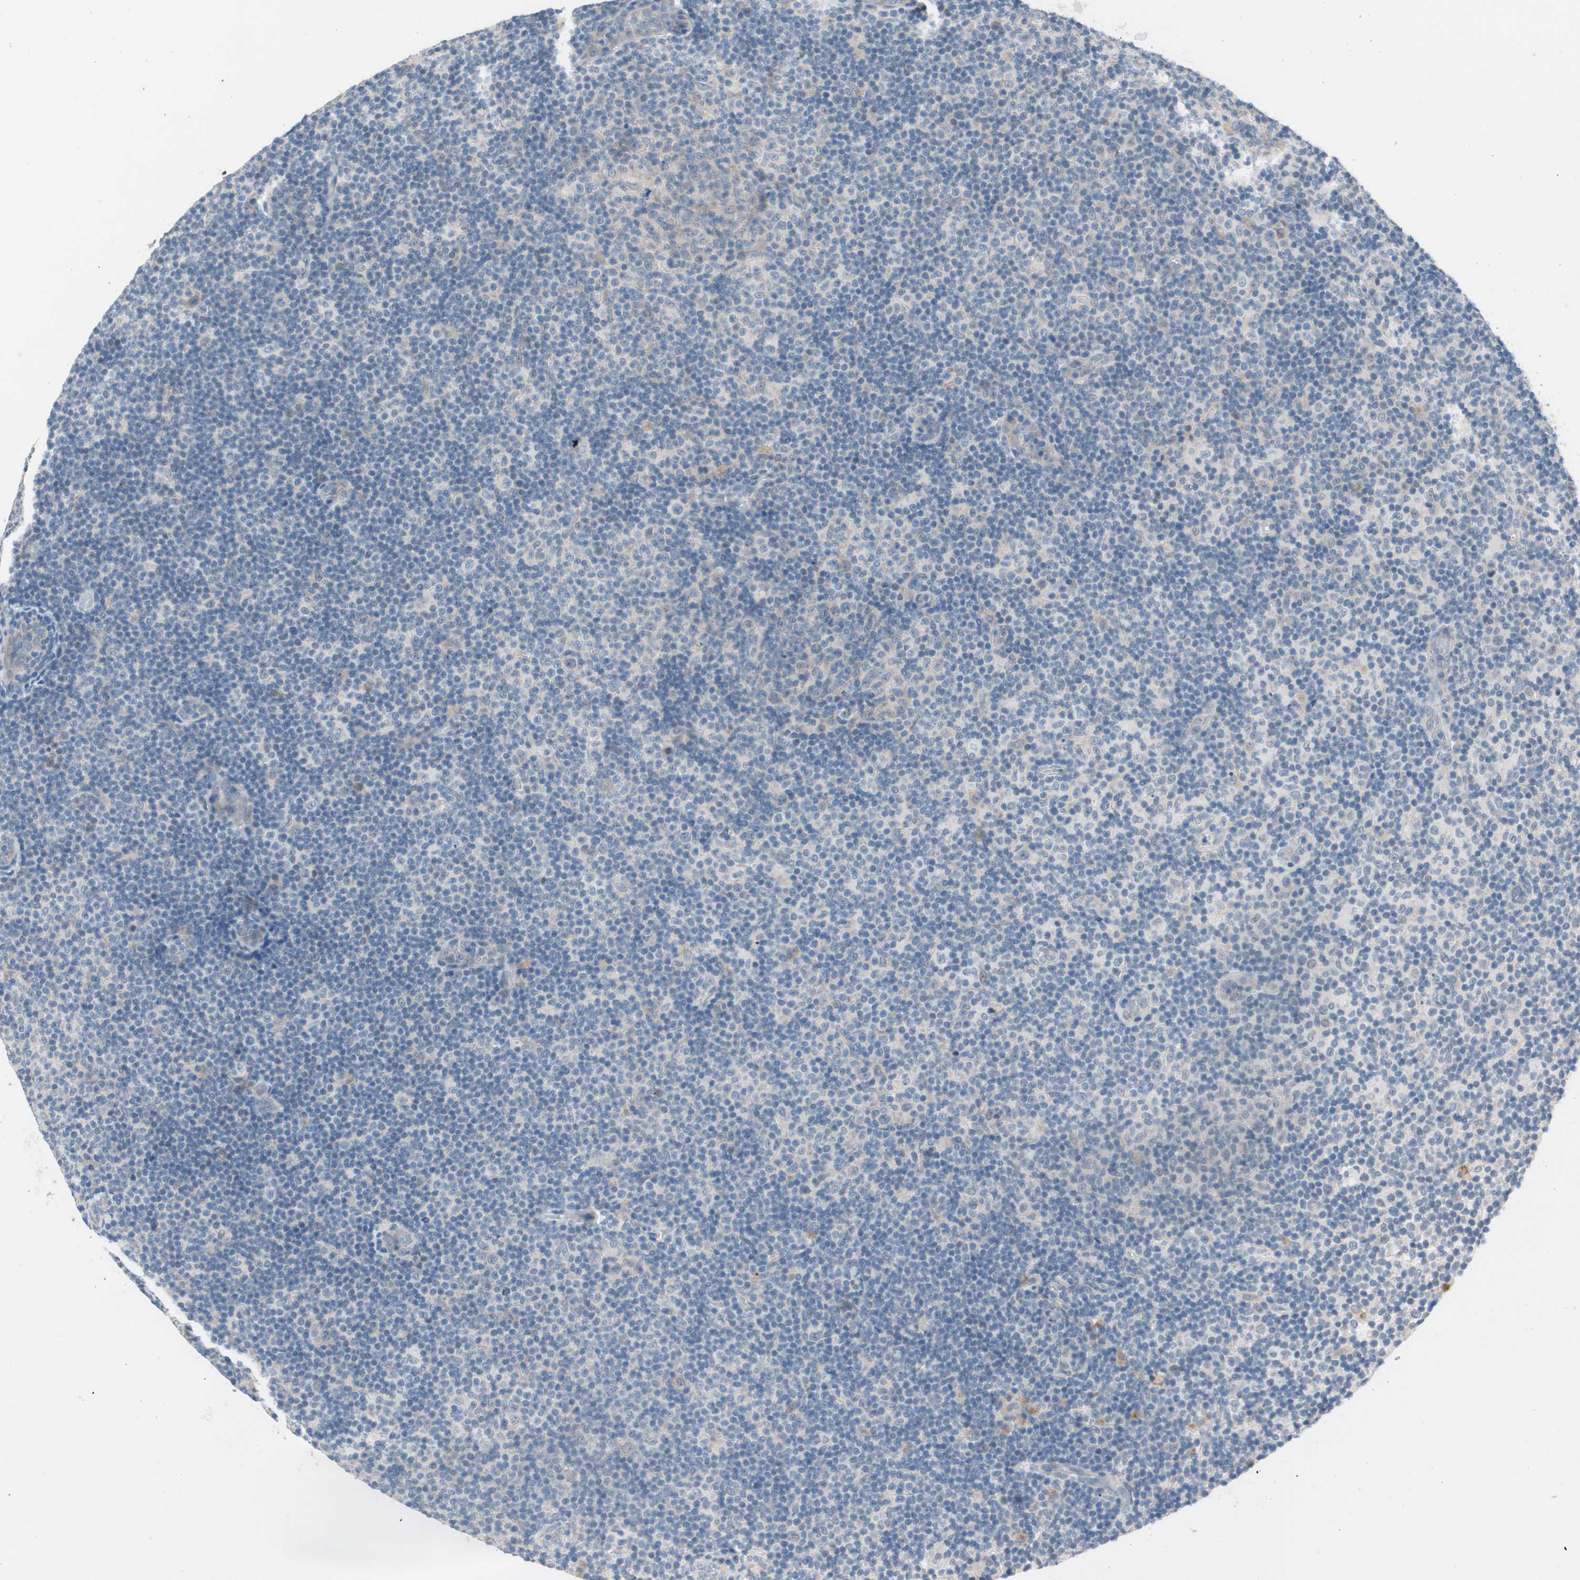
{"staining": {"intensity": "negative", "quantity": "none", "location": "none"}, "tissue": "lymphoma", "cell_type": "Tumor cells", "image_type": "cancer", "snomed": [{"axis": "morphology", "description": "Malignant lymphoma, non-Hodgkin's type, Low grade"}, {"axis": "topography", "description": "Lymph node"}], "caption": "Immunohistochemical staining of lymphoma displays no significant staining in tumor cells.", "gene": "GRHL1", "patient": {"sex": "male", "age": 83}}